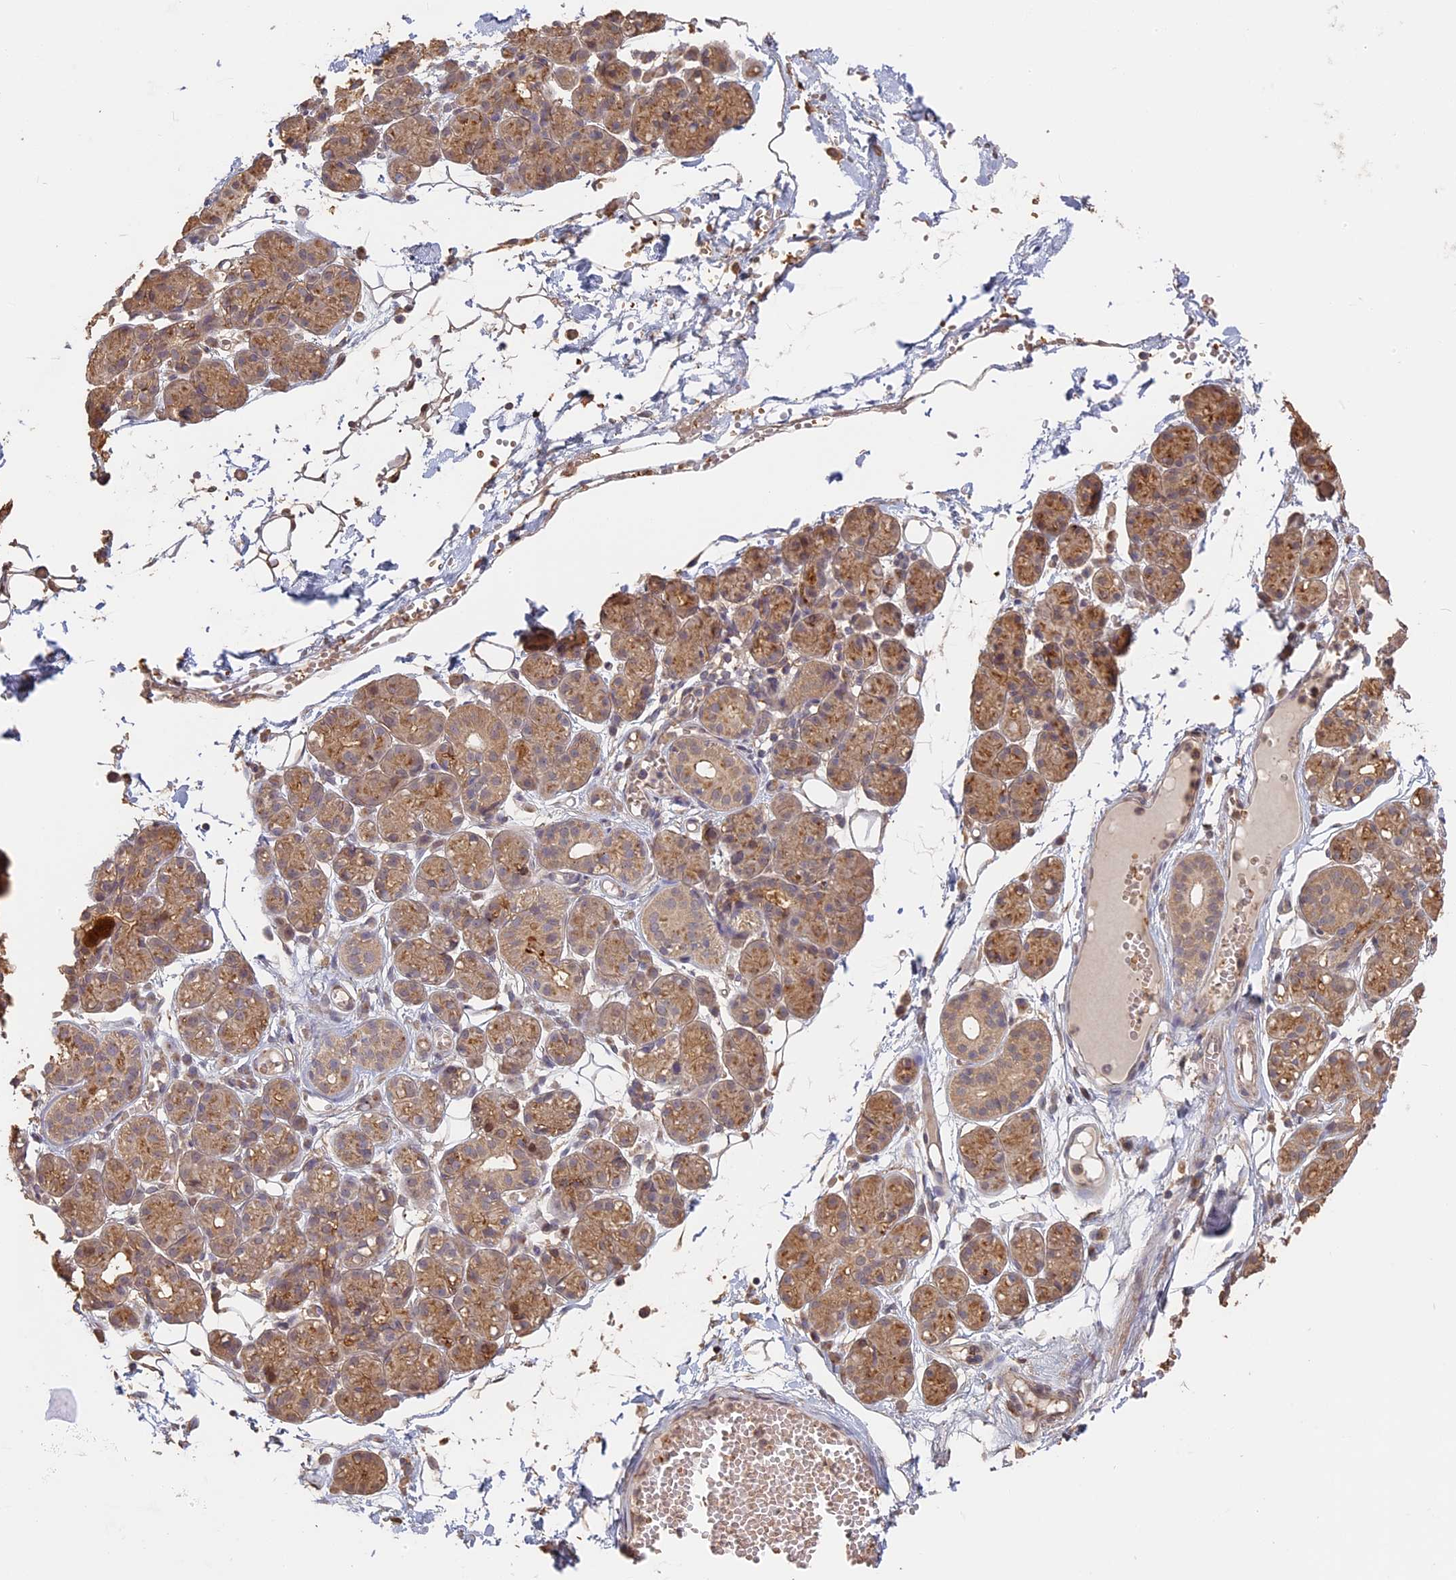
{"staining": {"intensity": "moderate", "quantity": "25%-75%", "location": "cytoplasmic/membranous"}, "tissue": "salivary gland", "cell_type": "Glandular cells", "image_type": "normal", "snomed": [{"axis": "morphology", "description": "Normal tissue, NOS"}, {"axis": "topography", "description": "Salivary gland"}], "caption": "Immunohistochemical staining of normal human salivary gland displays medium levels of moderate cytoplasmic/membranous expression in about 25%-75% of glandular cells. Nuclei are stained in blue.", "gene": "STX16", "patient": {"sex": "male", "age": 63}}